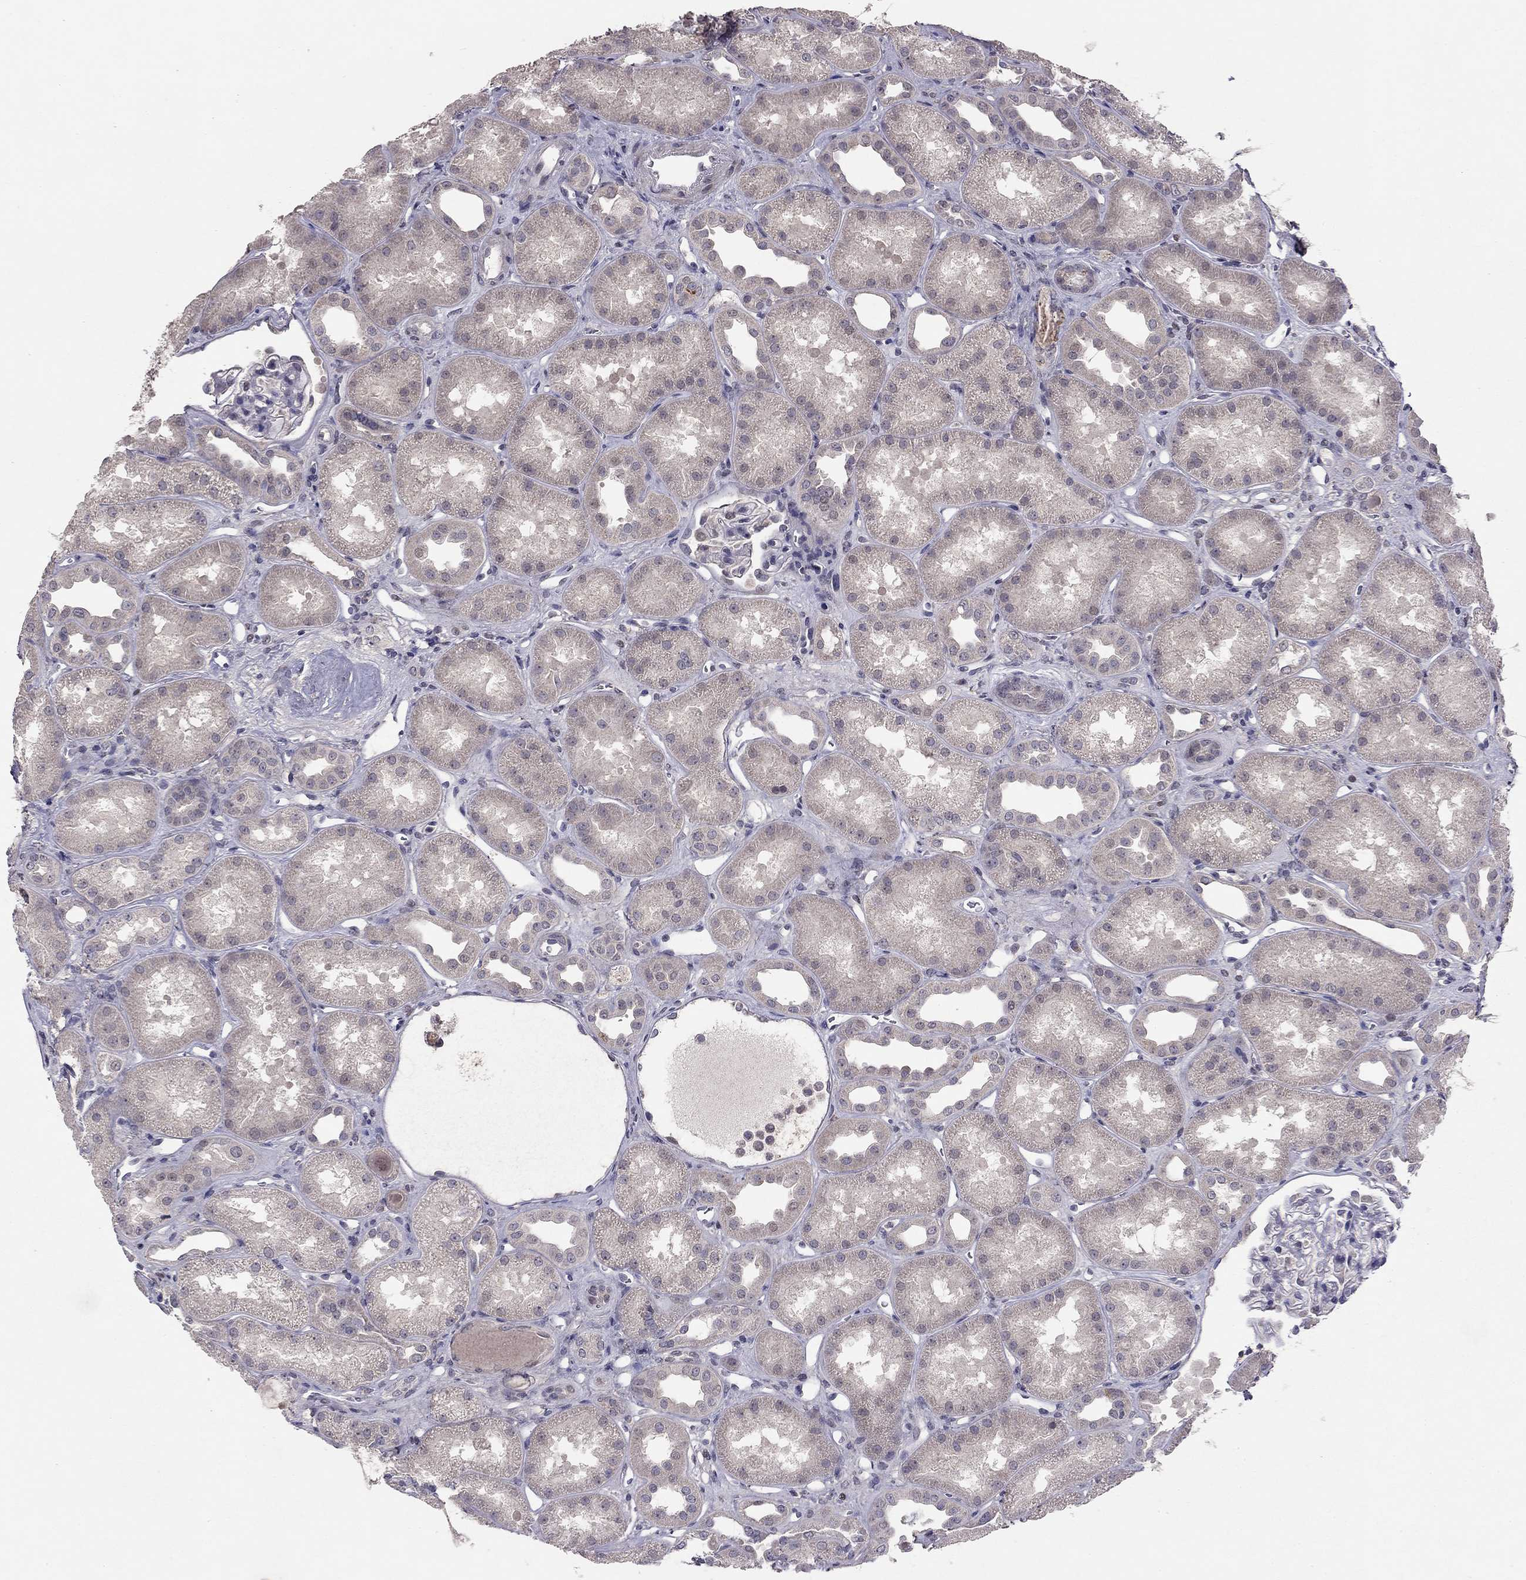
{"staining": {"intensity": "negative", "quantity": "none", "location": "none"}, "tissue": "kidney", "cell_type": "Cells in glomeruli", "image_type": "normal", "snomed": [{"axis": "morphology", "description": "Normal tissue, NOS"}, {"axis": "topography", "description": "Kidney"}], "caption": "This is an IHC micrograph of benign kidney. There is no positivity in cells in glomeruli.", "gene": "ESR2", "patient": {"sex": "male", "age": 61}}